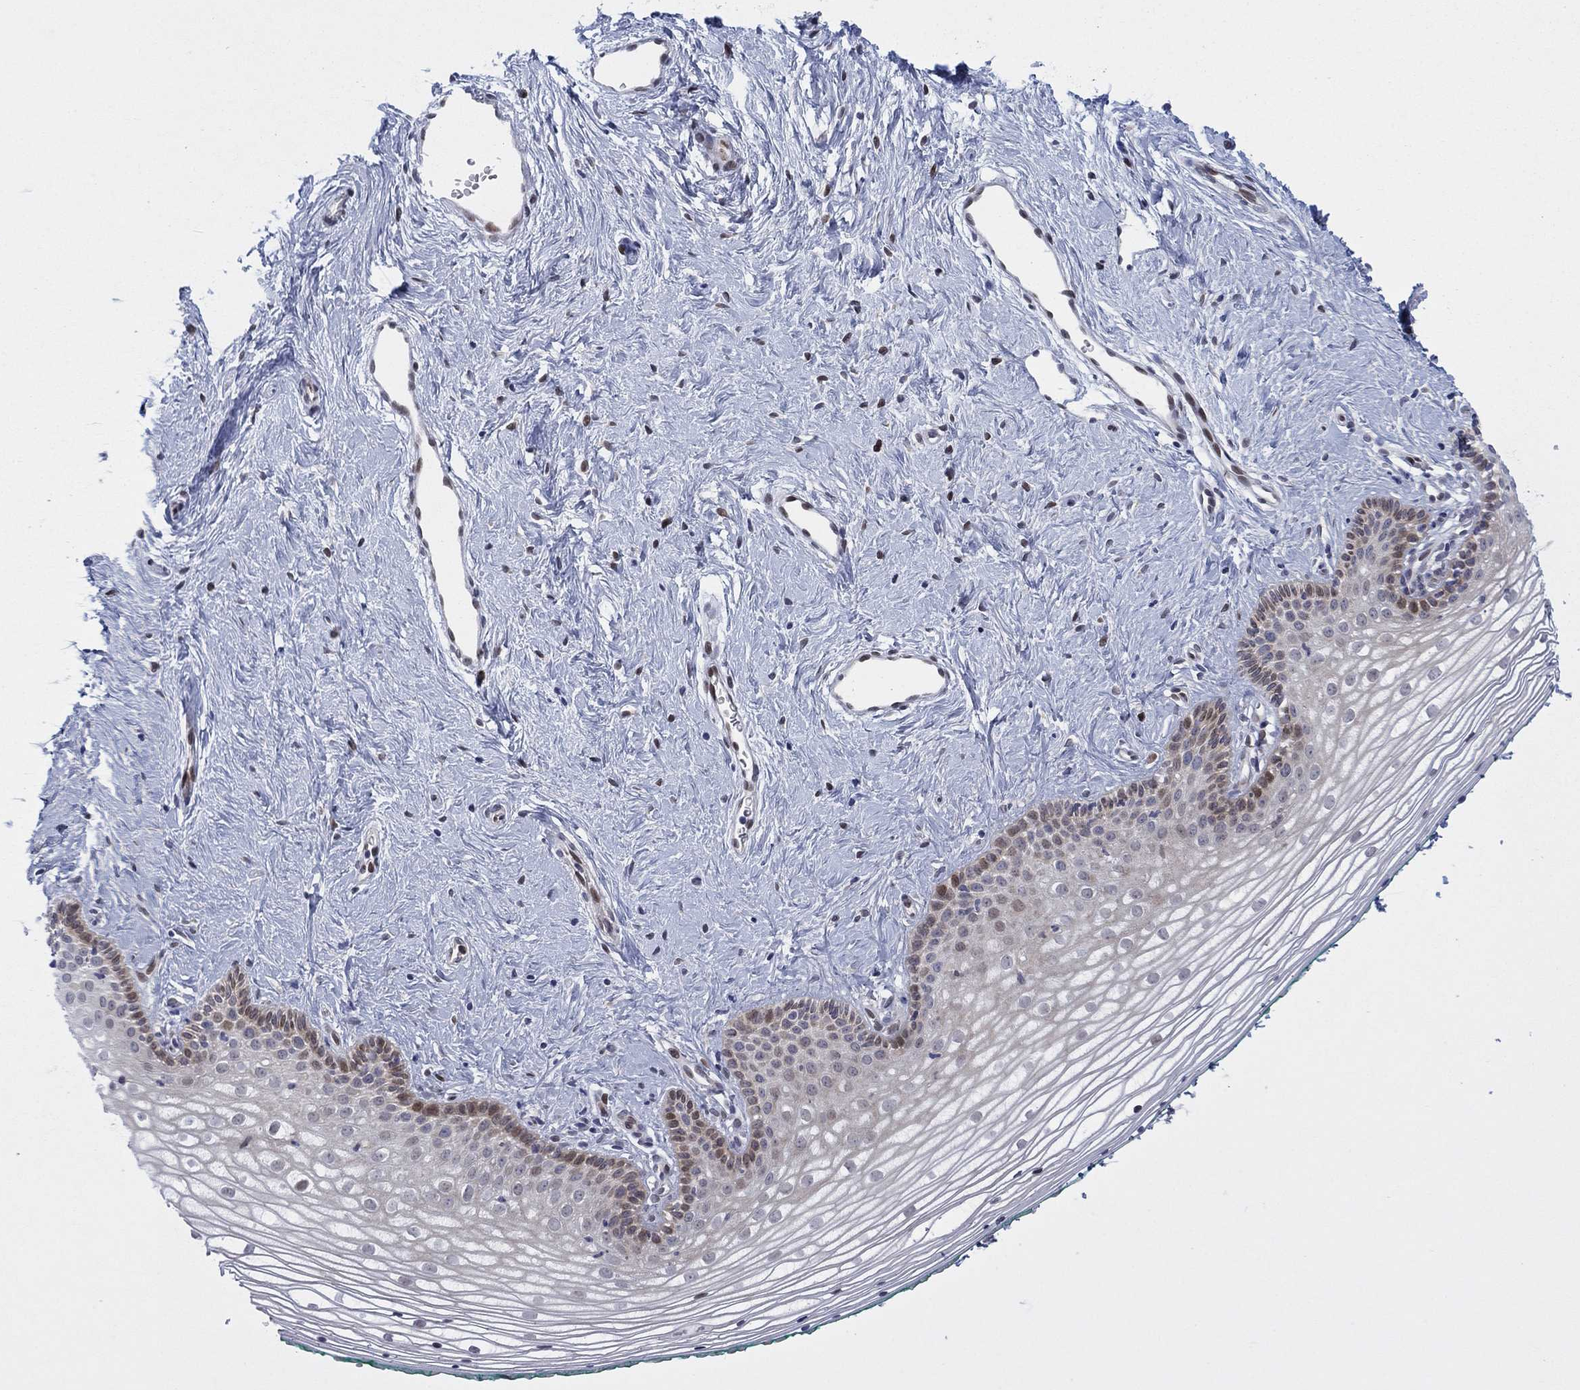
{"staining": {"intensity": "weak", "quantity": "<25%", "location": "cytoplasmic/membranous"}, "tissue": "vagina", "cell_type": "Squamous epithelial cells", "image_type": "normal", "snomed": [{"axis": "morphology", "description": "Normal tissue, NOS"}, {"axis": "topography", "description": "Vagina"}], "caption": "This is an IHC histopathology image of unremarkable human vagina. There is no expression in squamous epithelial cells.", "gene": "TTC21B", "patient": {"sex": "female", "age": 36}}